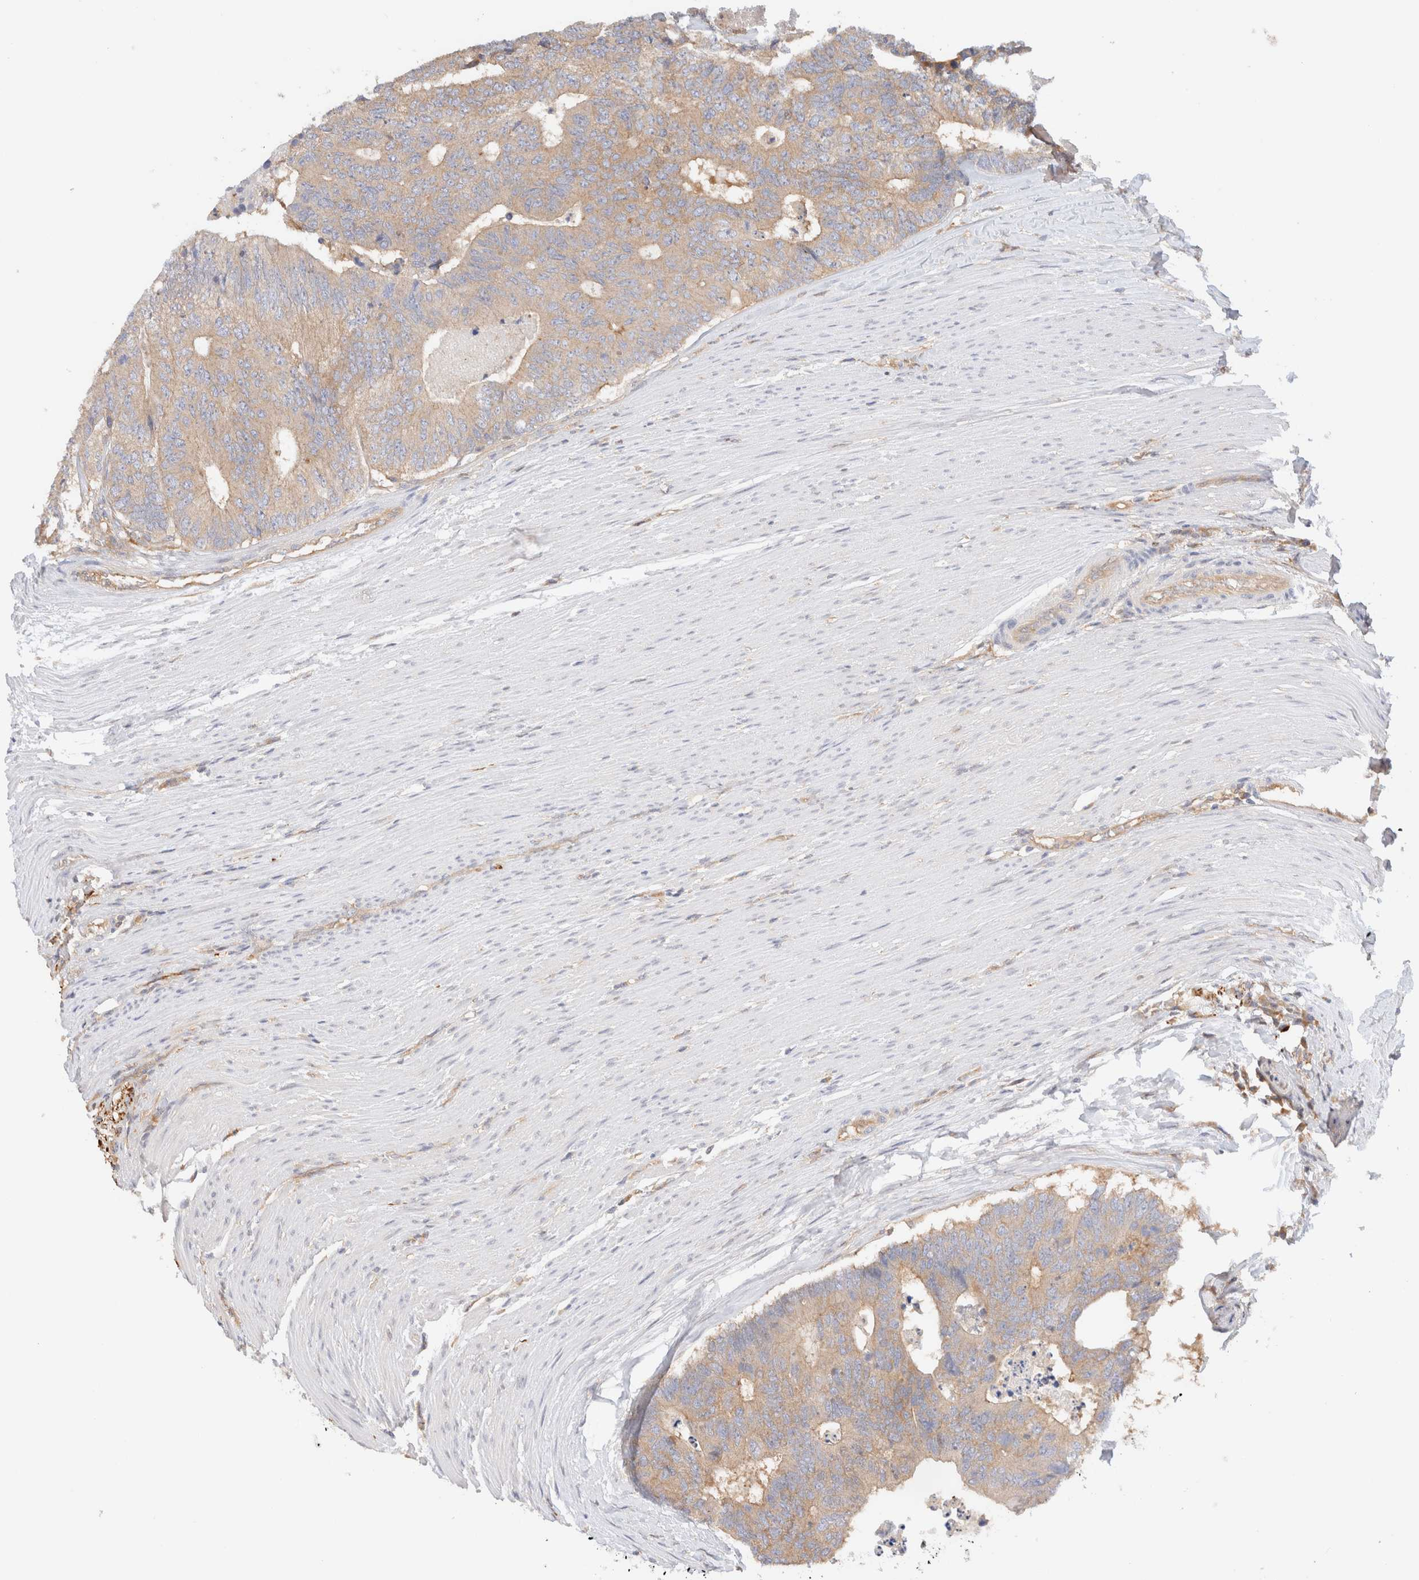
{"staining": {"intensity": "moderate", "quantity": ">75%", "location": "cytoplasmic/membranous"}, "tissue": "colorectal cancer", "cell_type": "Tumor cells", "image_type": "cancer", "snomed": [{"axis": "morphology", "description": "Adenocarcinoma, NOS"}, {"axis": "topography", "description": "Colon"}], "caption": "This histopathology image demonstrates immunohistochemistry (IHC) staining of adenocarcinoma (colorectal), with medium moderate cytoplasmic/membranous expression in about >75% of tumor cells.", "gene": "RABEP1", "patient": {"sex": "female", "age": 67}}